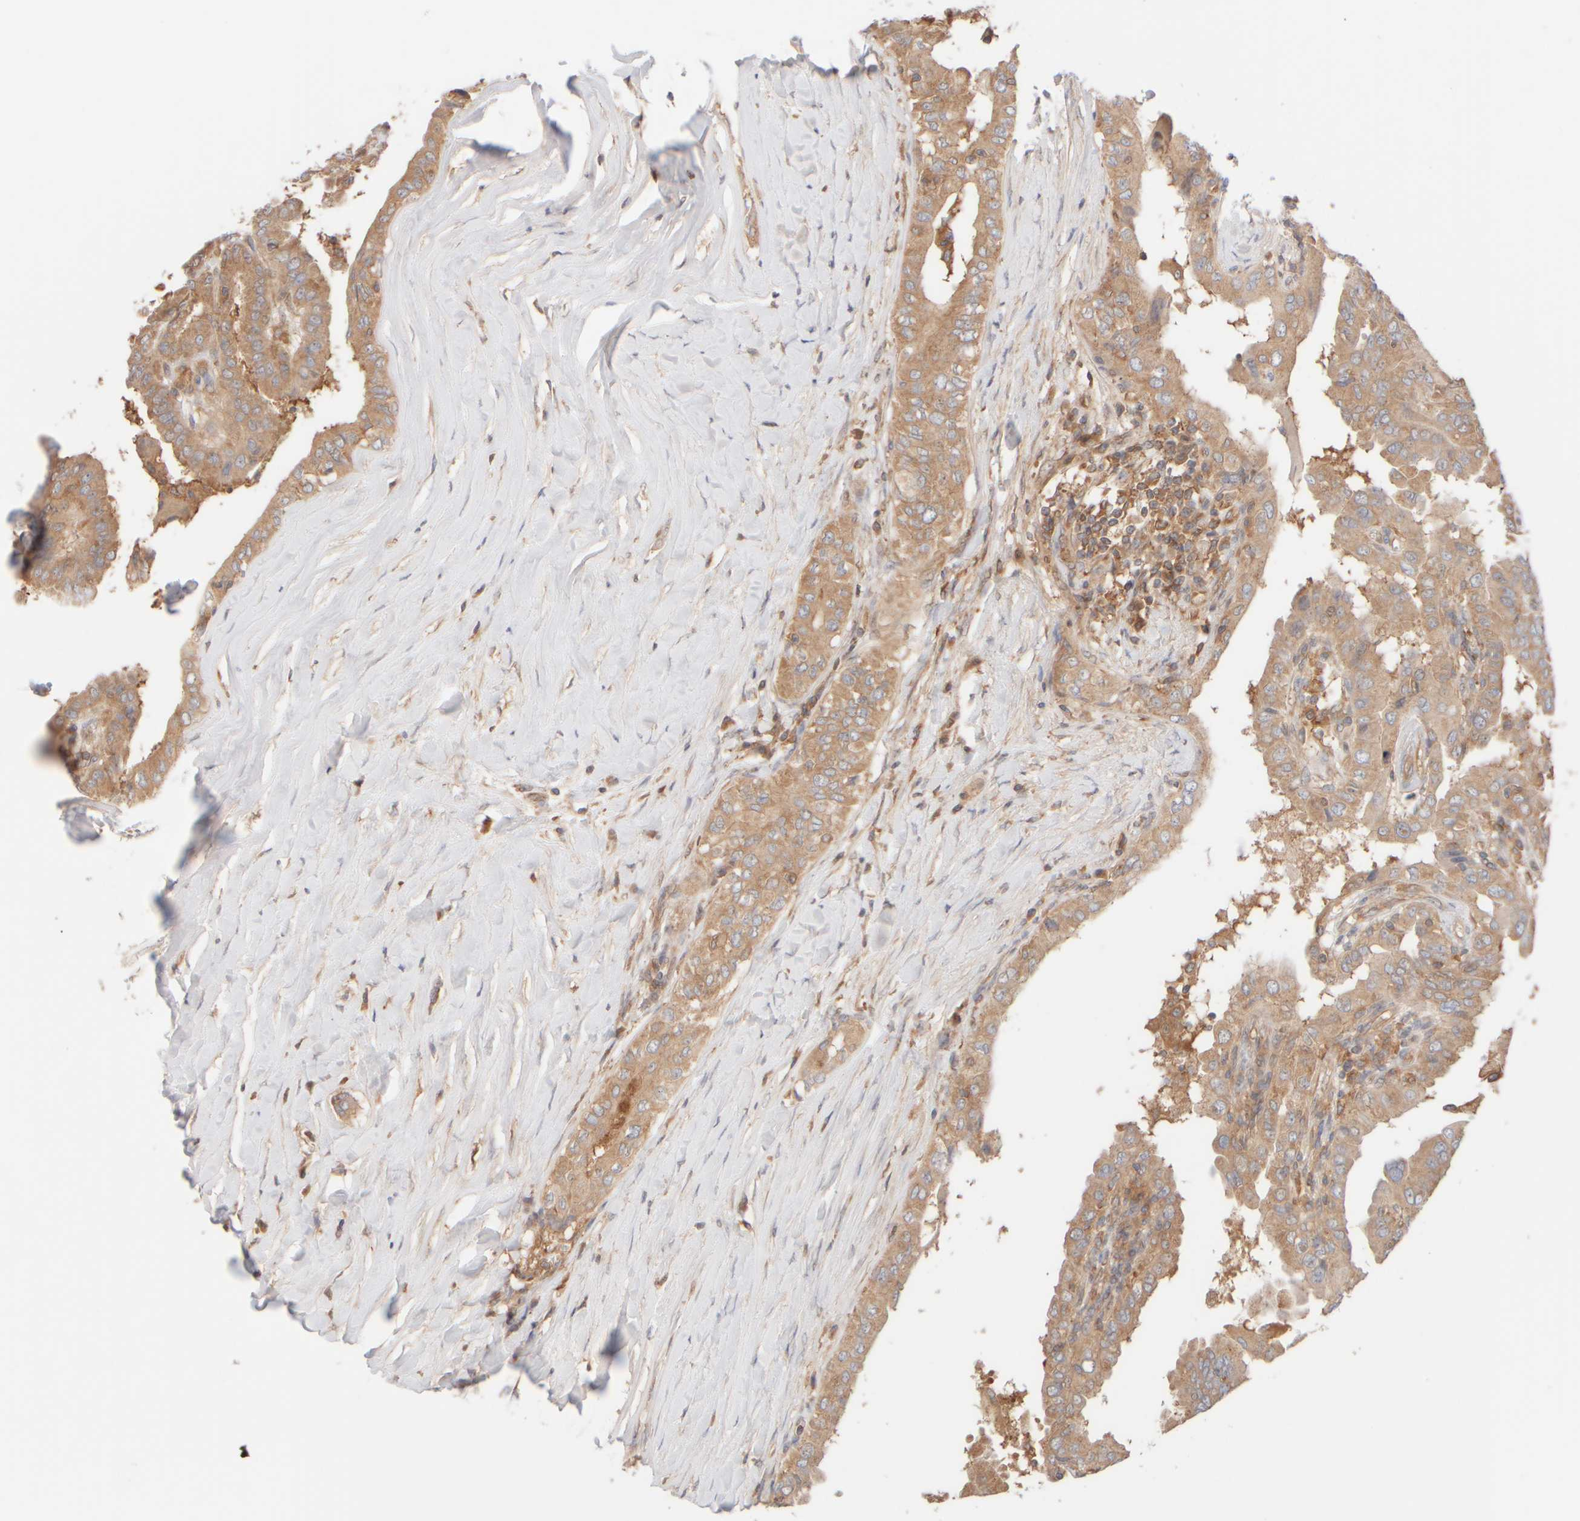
{"staining": {"intensity": "moderate", "quantity": ">75%", "location": "cytoplasmic/membranous"}, "tissue": "thyroid cancer", "cell_type": "Tumor cells", "image_type": "cancer", "snomed": [{"axis": "morphology", "description": "Papillary adenocarcinoma, NOS"}, {"axis": "topography", "description": "Thyroid gland"}], "caption": "The micrograph shows immunohistochemical staining of thyroid cancer. There is moderate cytoplasmic/membranous staining is seen in about >75% of tumor cells. (IHC, brightfield microscopy, high magnification).", "gene": "RABEP1", "patient": {"sex": "male", "age": 33}}